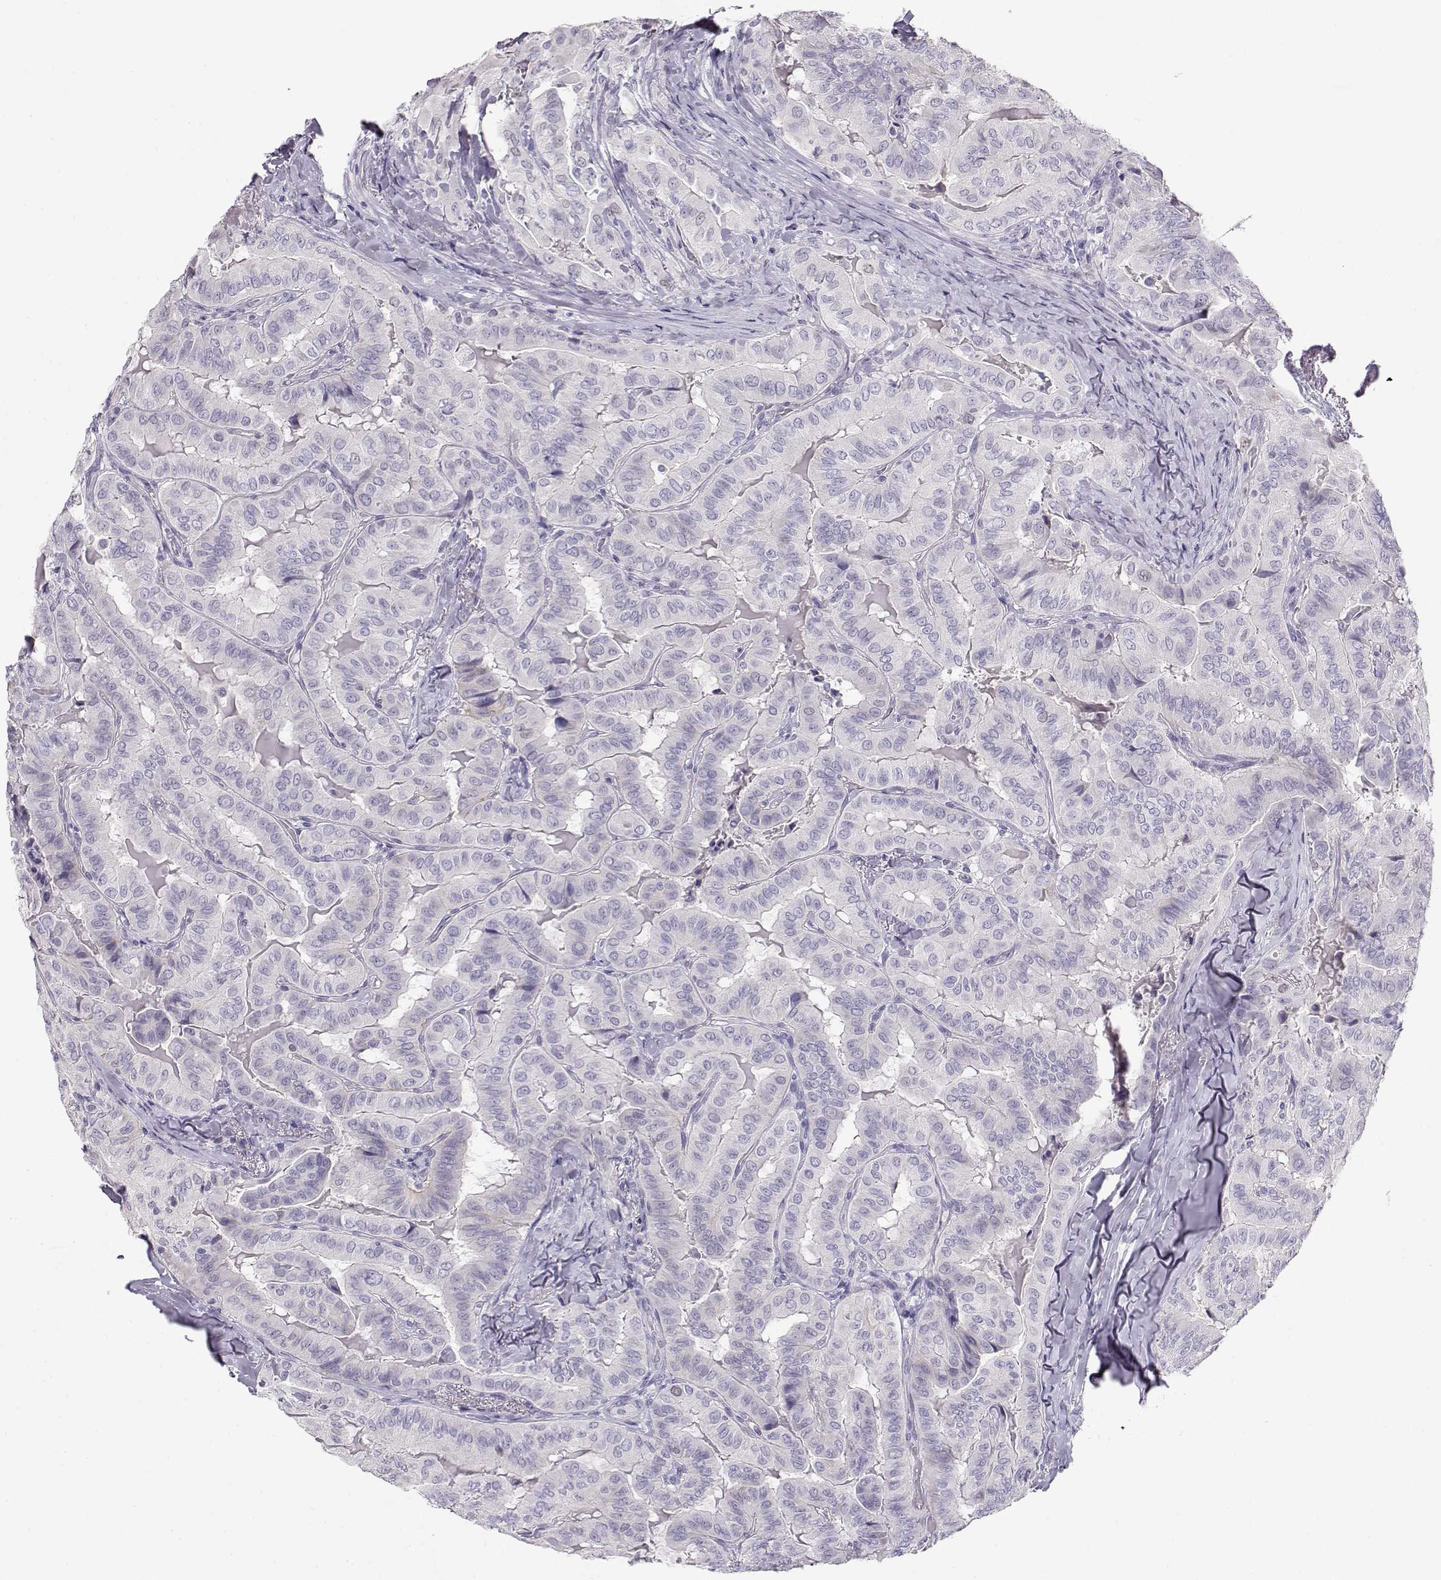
{"staining": {"intensity": "negative", "quantity": "none", "location": "none"}, "tissue": "thyroid cancer", "cell_type": "Tumor cells", "image_type": "cancer", "snomed": [{"axis": "morphology", "description": "Papillary adenocarcinoma, NOS"}, {"axis": "topography", "description": "Thyroid gland"}], "caption": "A high-resolution image shows IHC staining of thyroid papillary adenocarcinoma, which reveals no significant positivity in tumor cells. (Immunohistochemistry, brightfield microscopy, high magnification).", "gene": "OPN5", "patient": {"sex": "female", "age": 68}}